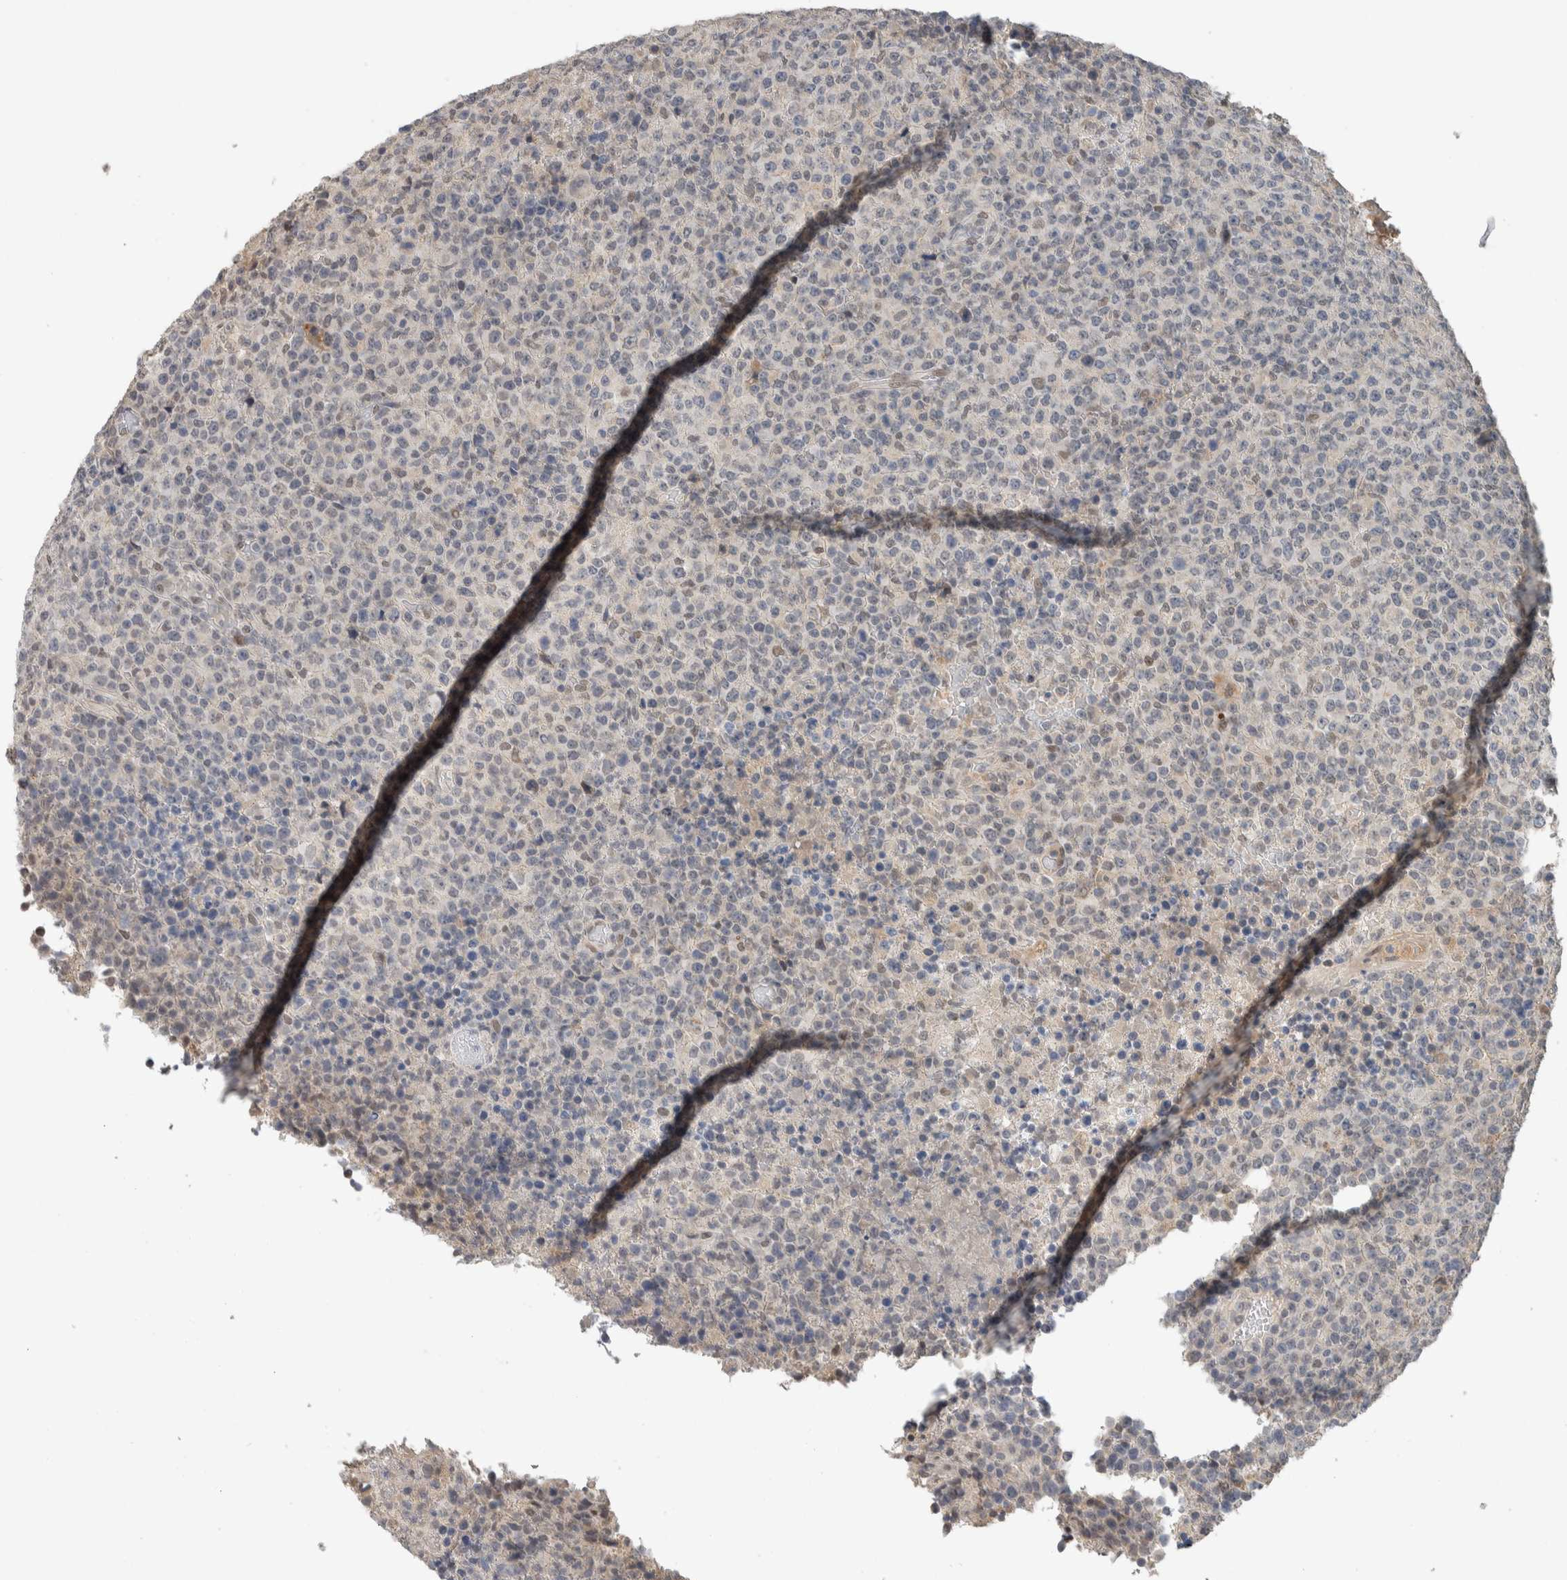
{"staining": {"intensity": "negative", "quantity": "none", "location": "none"}, "tissue": "lymphoma", "cell_type": "Tumor cells", "image_type": "cancer", "snomed": [{"axis": "morphology", "description": "Malignant lymphoma, non-Hodgkin's type, High grade"}, {"axis": "topography", "description": "Lymph node"}], "caption": "Human malignant lymphoma, non-Hodgkin's type (high-grade) stained for a protein using IHC demonstrates no positivity in tumor cells.", "gene": "CYSRT1", "patient": {"sex": "male", "age": 13}}